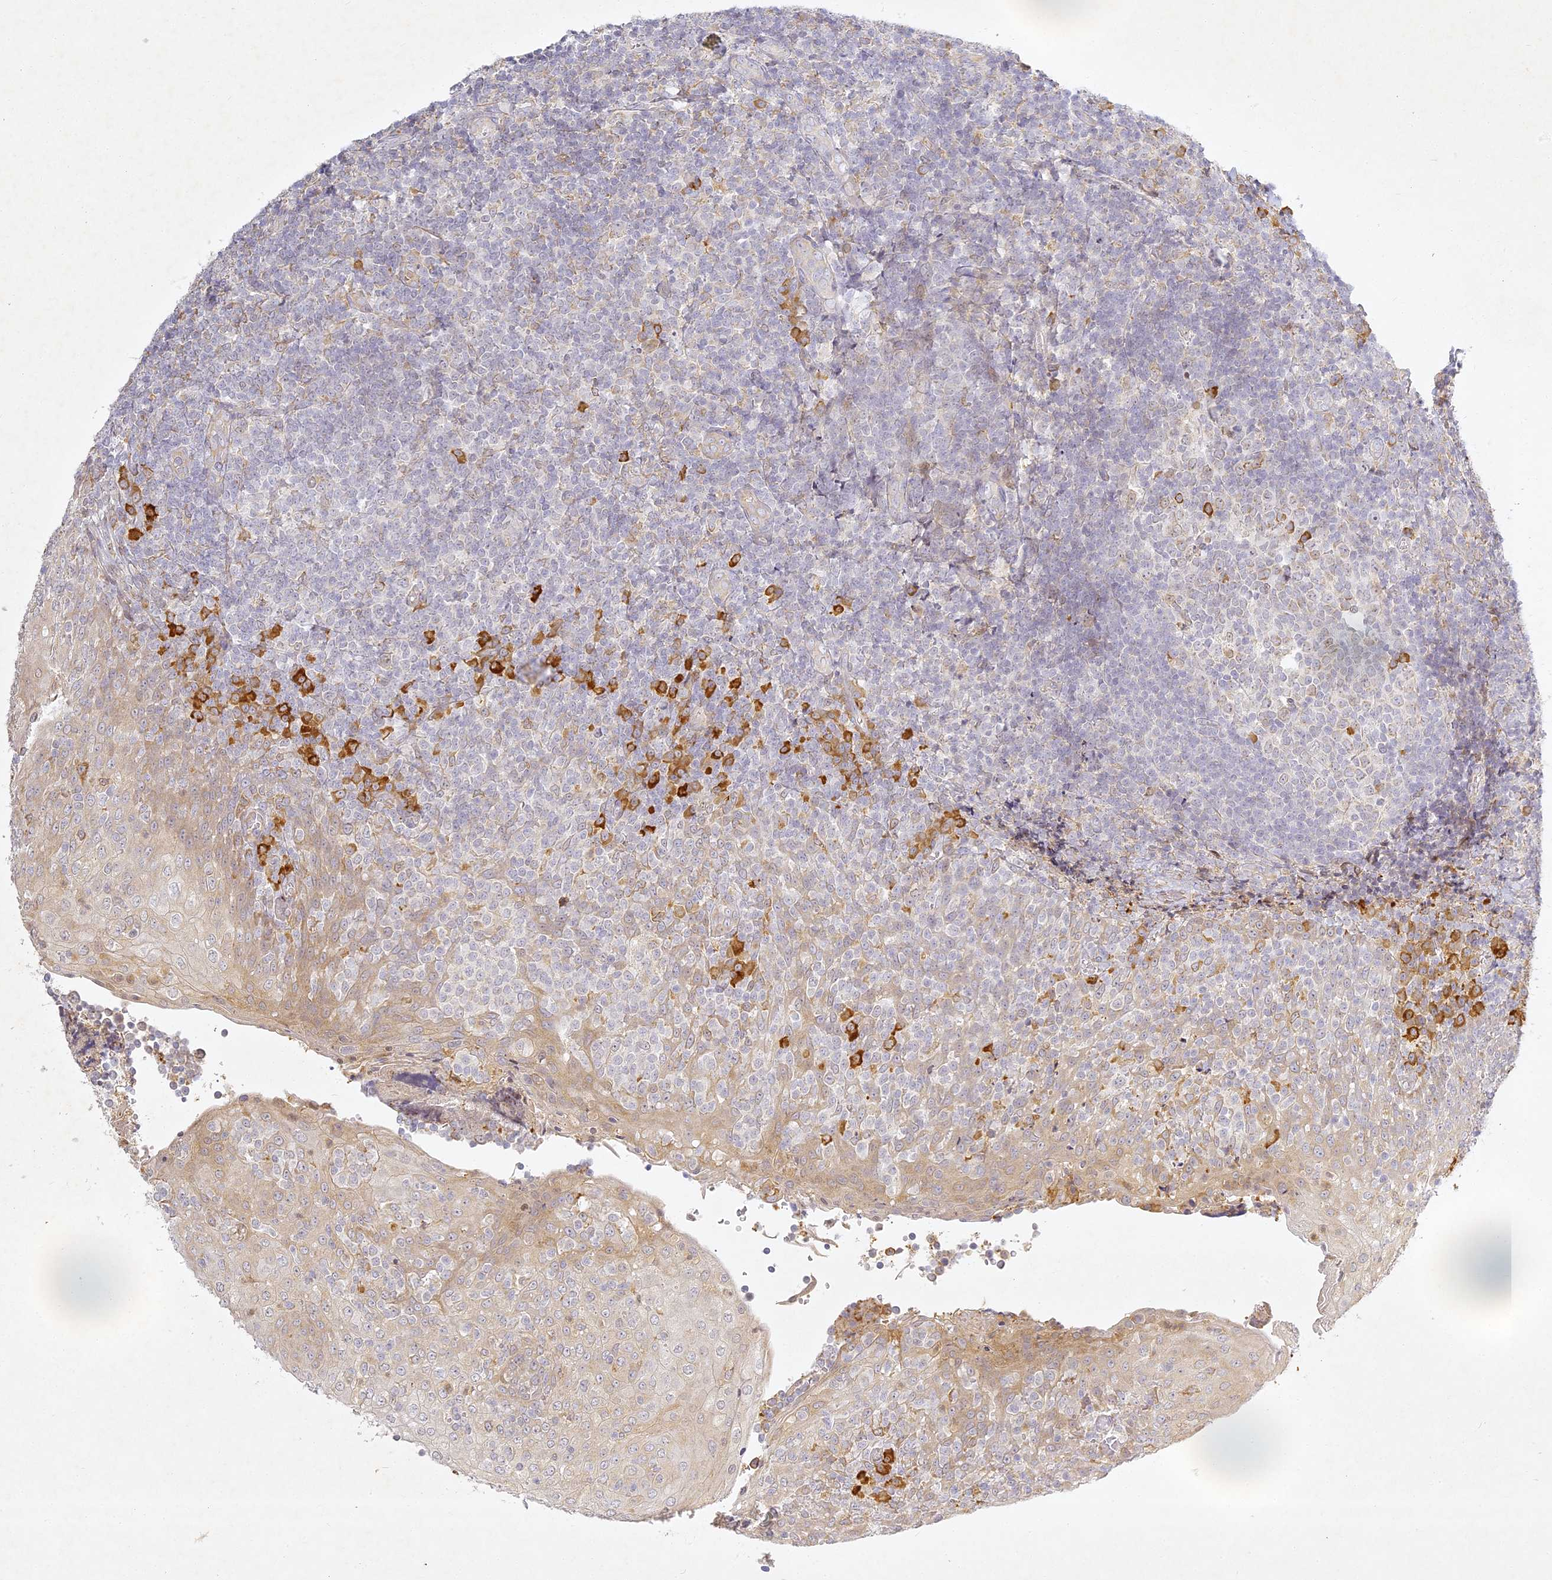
{"staining": {"intensity": "moderate", "quantity": "<25%", "location": "cytoplasmic/membranous"}, "tissue": "tonsil", "cell_type": "Germinal center cells", "image_type": "normal", "snomed": [{"axis": "morphology", "description": "Normal tissue, NOS"}, {"axis": "topography", "description": "Tonsil"}], "caption": "Tonsil stained for a protein (brown) exhibits moderate cytoplasmic/membranous positive staining in about <25% of germinal center cells.", "gene": "SLC30A5", "patient": {"sex": "female", "age": 19}}